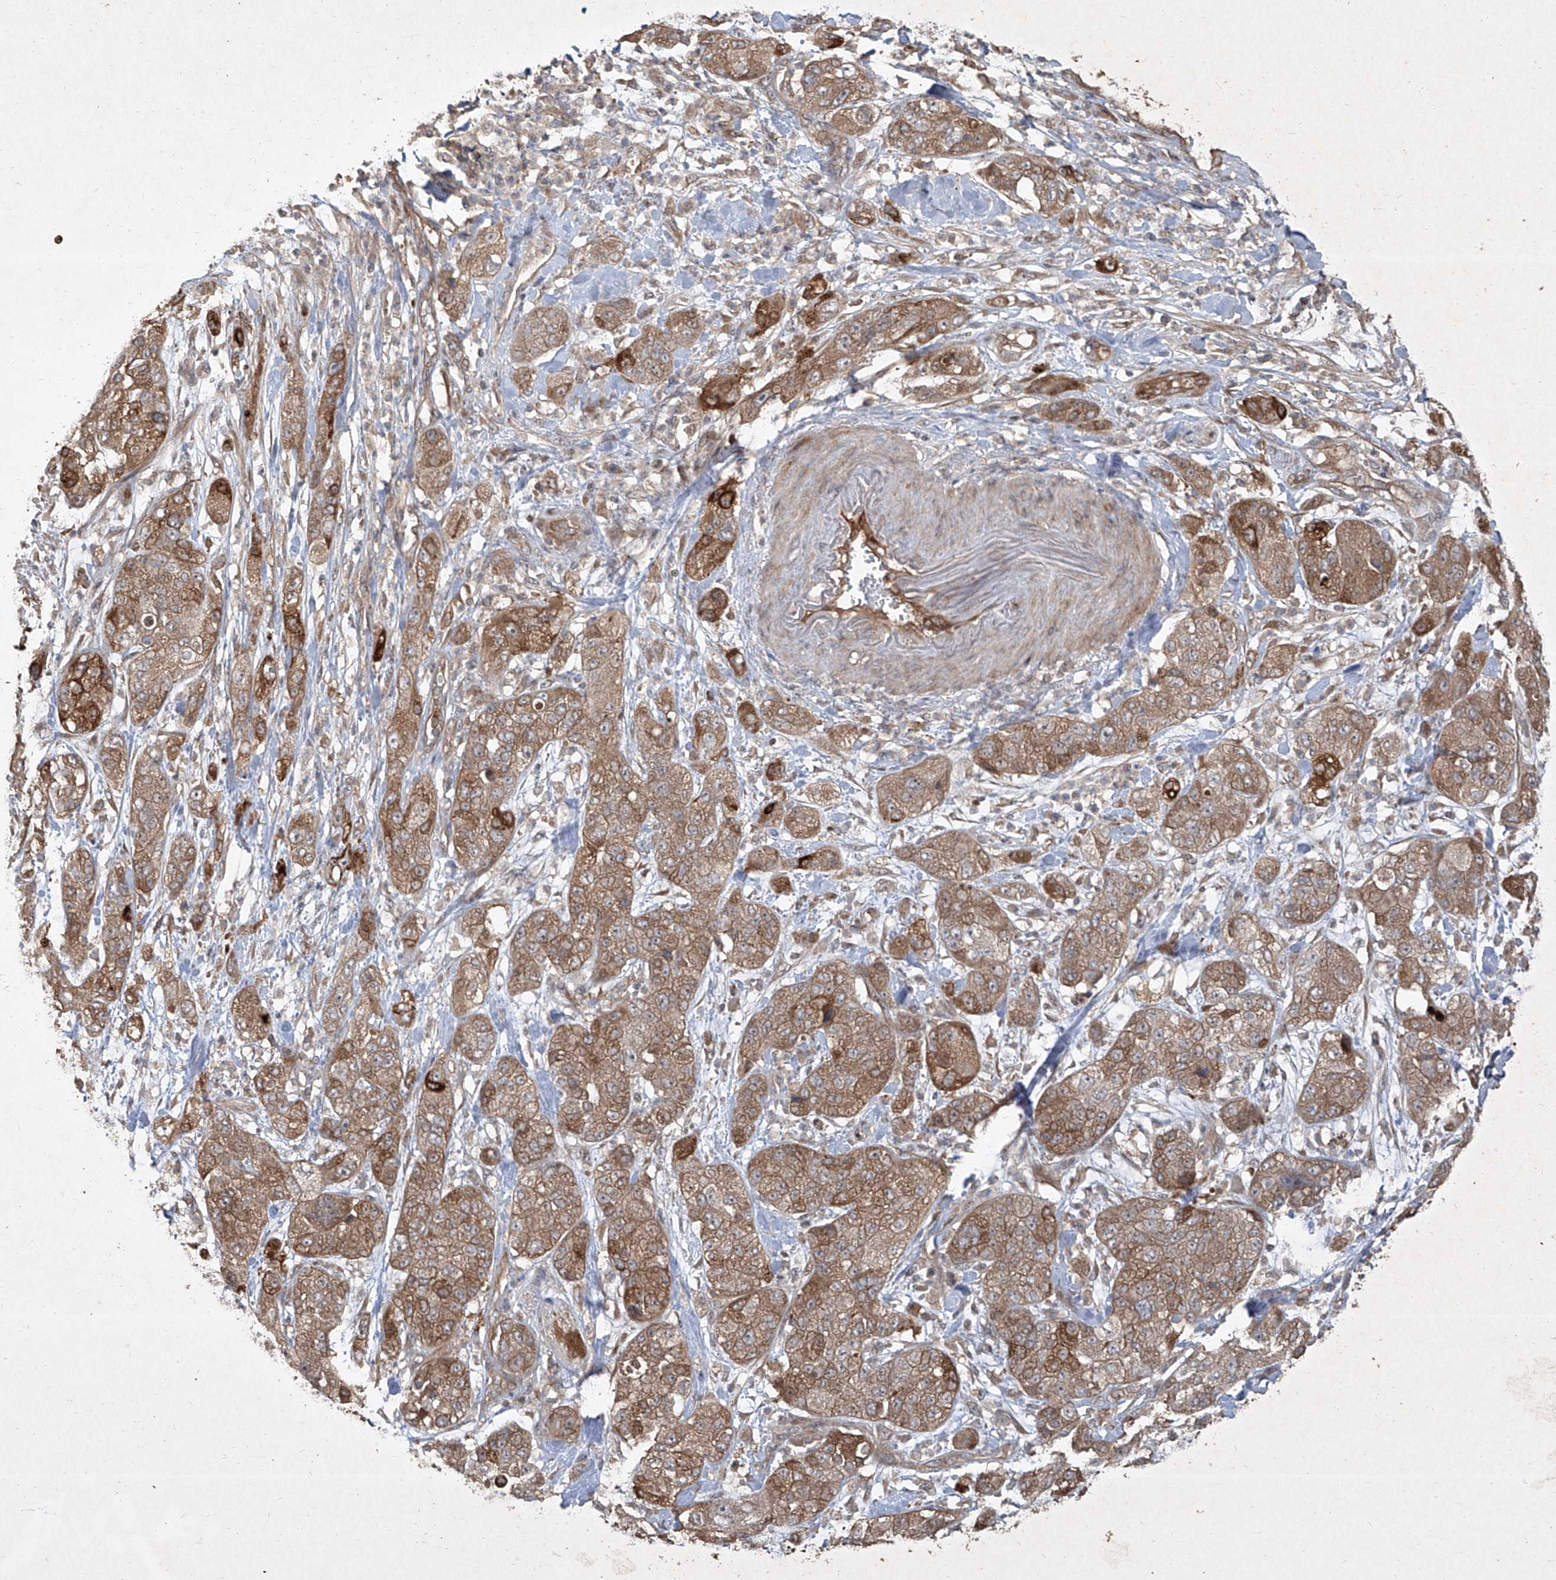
{"staining": {"intensity": "moderate", "quantity": ">75%", "location": "cytoplasmic/membranous"}, "tissue": "pancreatic cancer", "cell_type": "Tumor cells", "image_type": "cancer", "snomed": [{"axis": "morphology", "description": "Adenocarcinoma, NOS"}, {"axis": "topography", "description": "Pancreas"}], "caption": "Protein analysis of adenocarcinoma (pancreatic) tissue shows moderate cytoplasmic/membranous expression in about >75% of tumor cells. (Stains: DAB in brown, nuclei in blue, Microscopy: brightfield microscopy at high magnification).", "gene": "CCN1", "patient": {"sex": "female", "age": 78}}